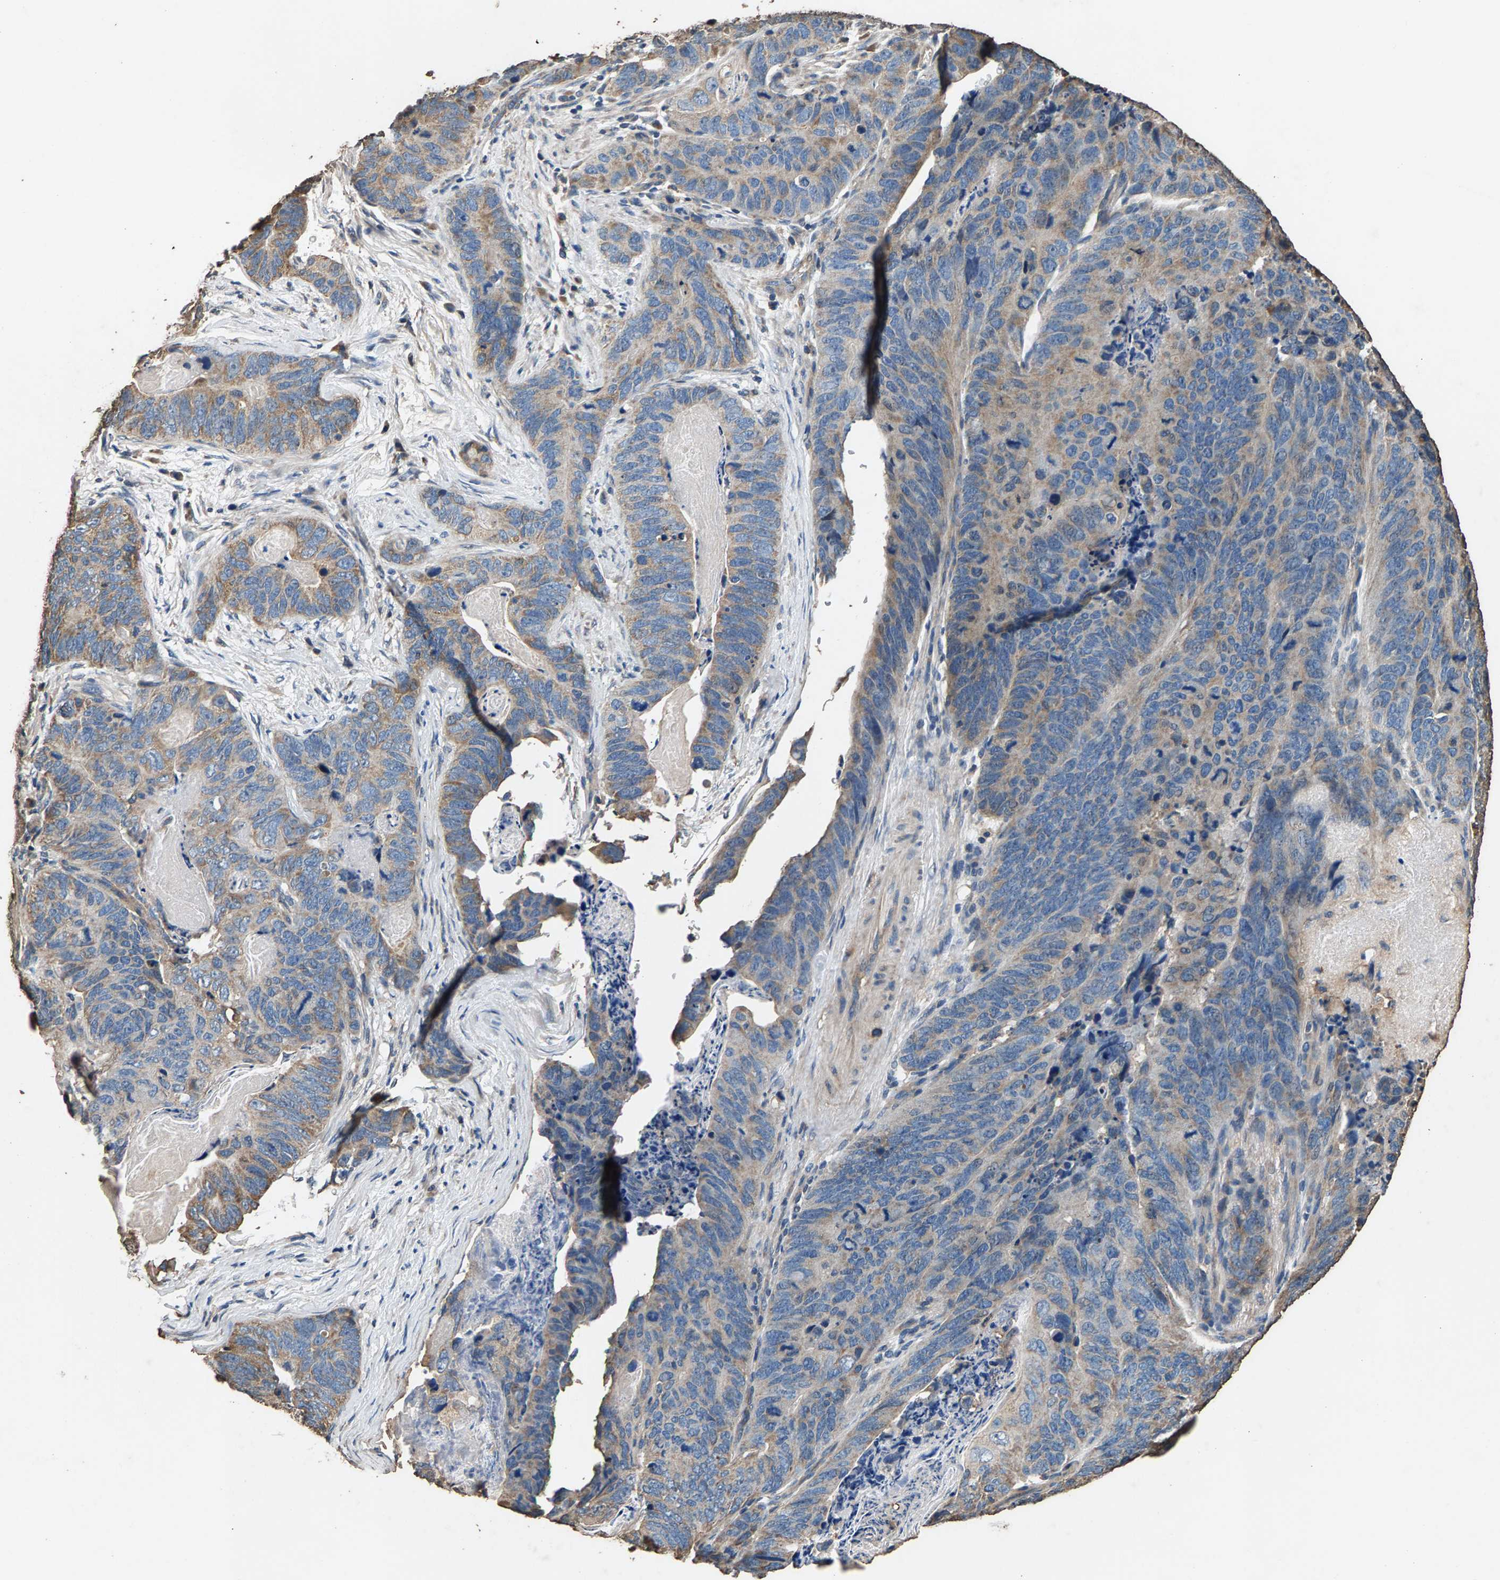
{"staining": {"intensity": "weak", "quantity": "25%-75%", "location": "cytoplasmic/membranous"}, "tissue": "stomach cancer", "cell_type": "Tumor cells", "image_type": "cancer", "snomed": [{"axis": "morphology", "description": "Normal tissue, NOS"}, {"axis": "morphology", "description": "Adenocarcinoma, NOS"}, {"axis": "topography", "description": "Stomach"}], "caption": "Immunohistochemistry image of human stomach adenocarcinoma stained for a protein (brown), which demonstrates low levels of weak cytoplasmic/membranous positivity in approximately 25%-75% of tumor cells.", "gene": "MRPL27", "patient": {"sex": "female", "age": 89}}